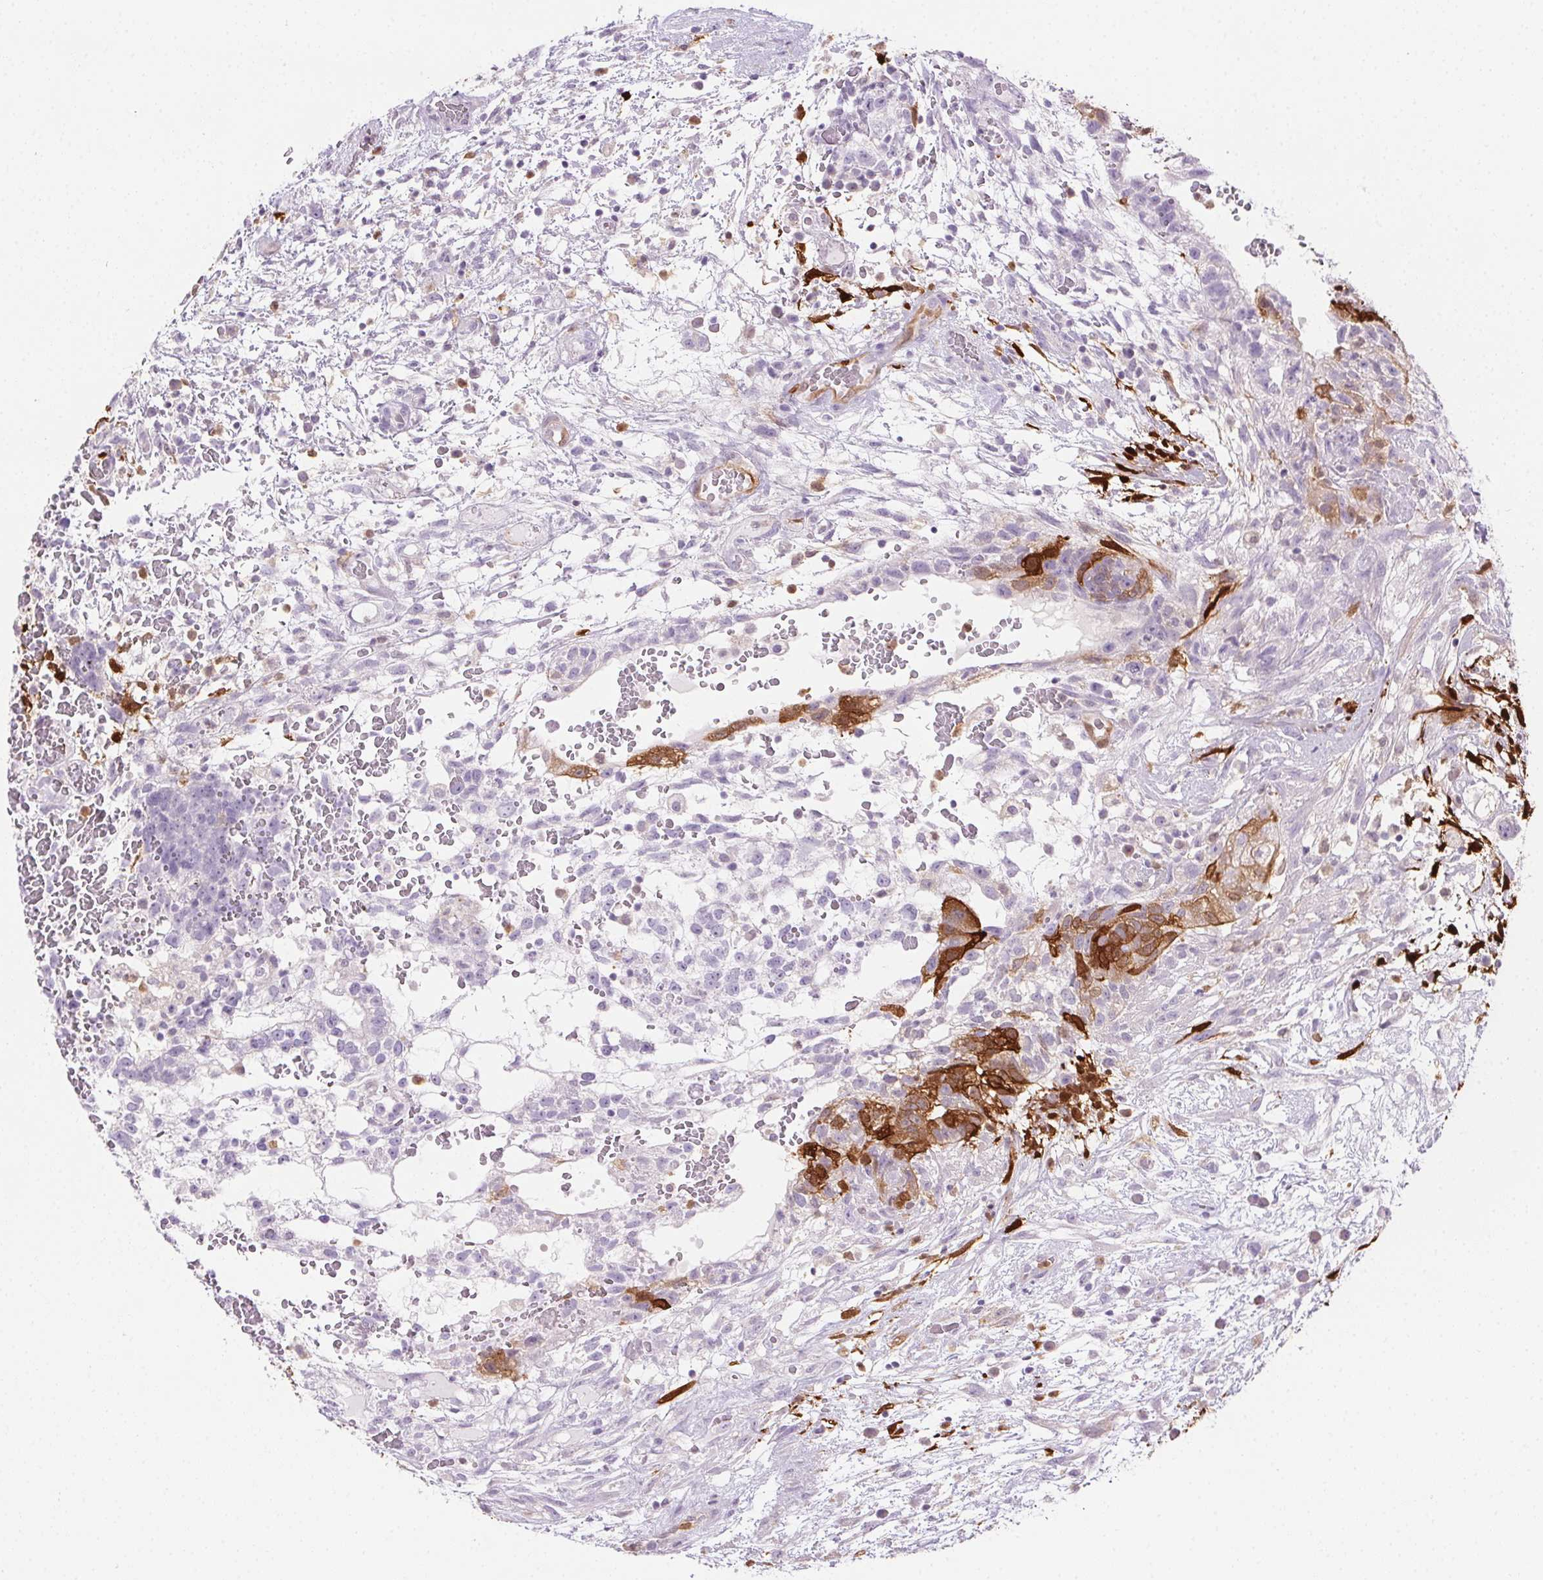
{"staining": {"intensity": "strong", "quantity": "<25%", "location": "cytoplasmic/membranous"}, "tissue": "testis cancer", "cell_type": "Tumor cells", "image_type": "cancer", "snomed": [{"axis": "morphology", "description": "Normal tissue, NOS"}, {"axis": "morphology", "description": "Carcinoma, Embryonal, NOS"}, {"axis": "topography", "description": "Testis"}], "caption": "A micrograph of human embryonal carcinoma (testis) stained for a protein reveals strong cytoplasmic/membranous brown staining in tumor cells.", "gene": "TMEM45A", "patient": {"sex": "male", "age": 32}}